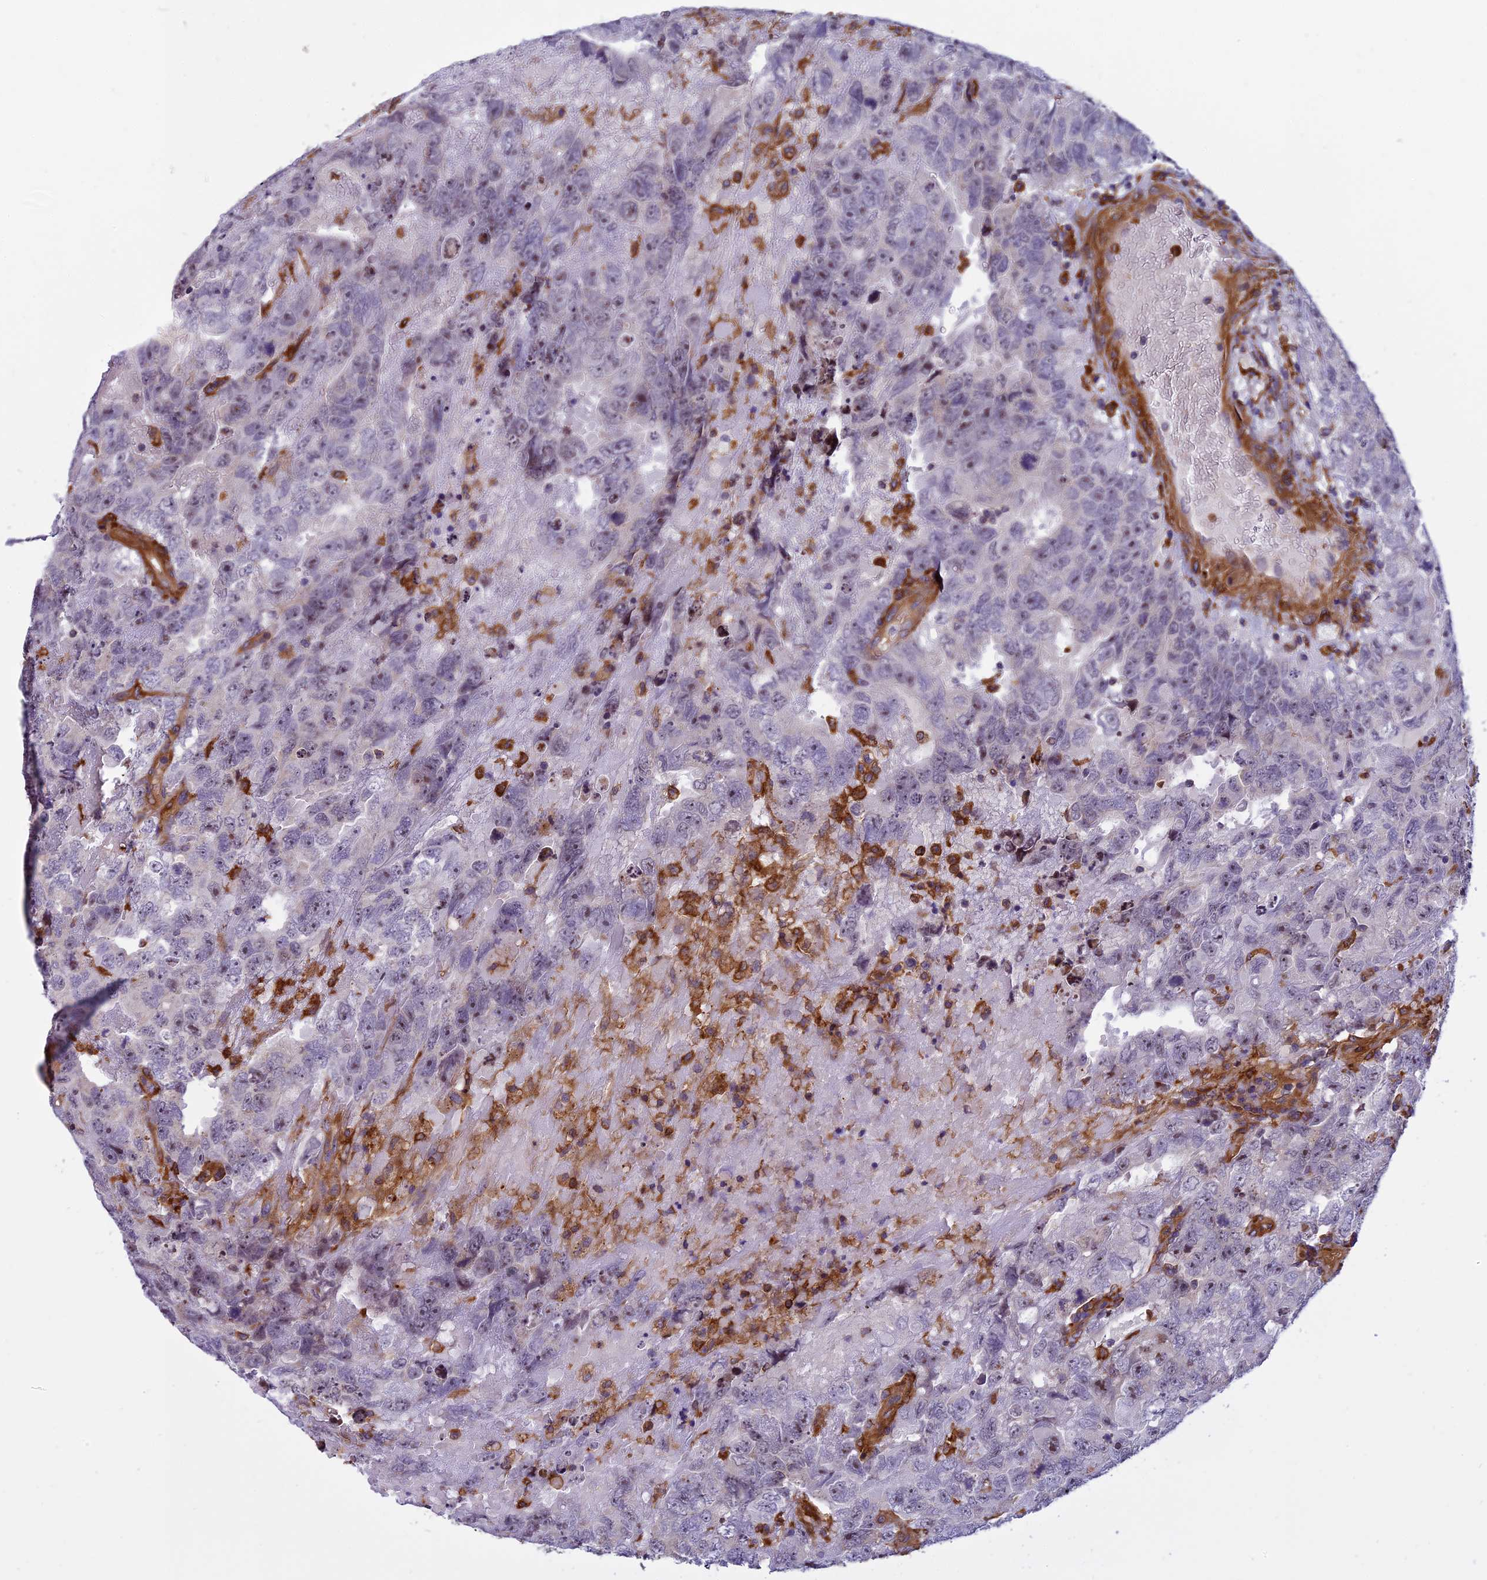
{"staining": {"intensity": "negative", "quantity": "none", "location": "none"}, "tissue": "testis cancer", "cell_type": "Tumor cells", "image_type": "cancer", "snomed": [{"axis": "morphology", "description": "Carcinoma, Embryonal, NOS"}, {"axis": "topography", "description": "Testis"}], "caption": "A photomicrograph of embryonal carcinoma (testis) stained for a protein reveals no brown staining in tumor cells.", "gene": "EHBP1L1", "patient": {"sex": "male", "age": 45}}